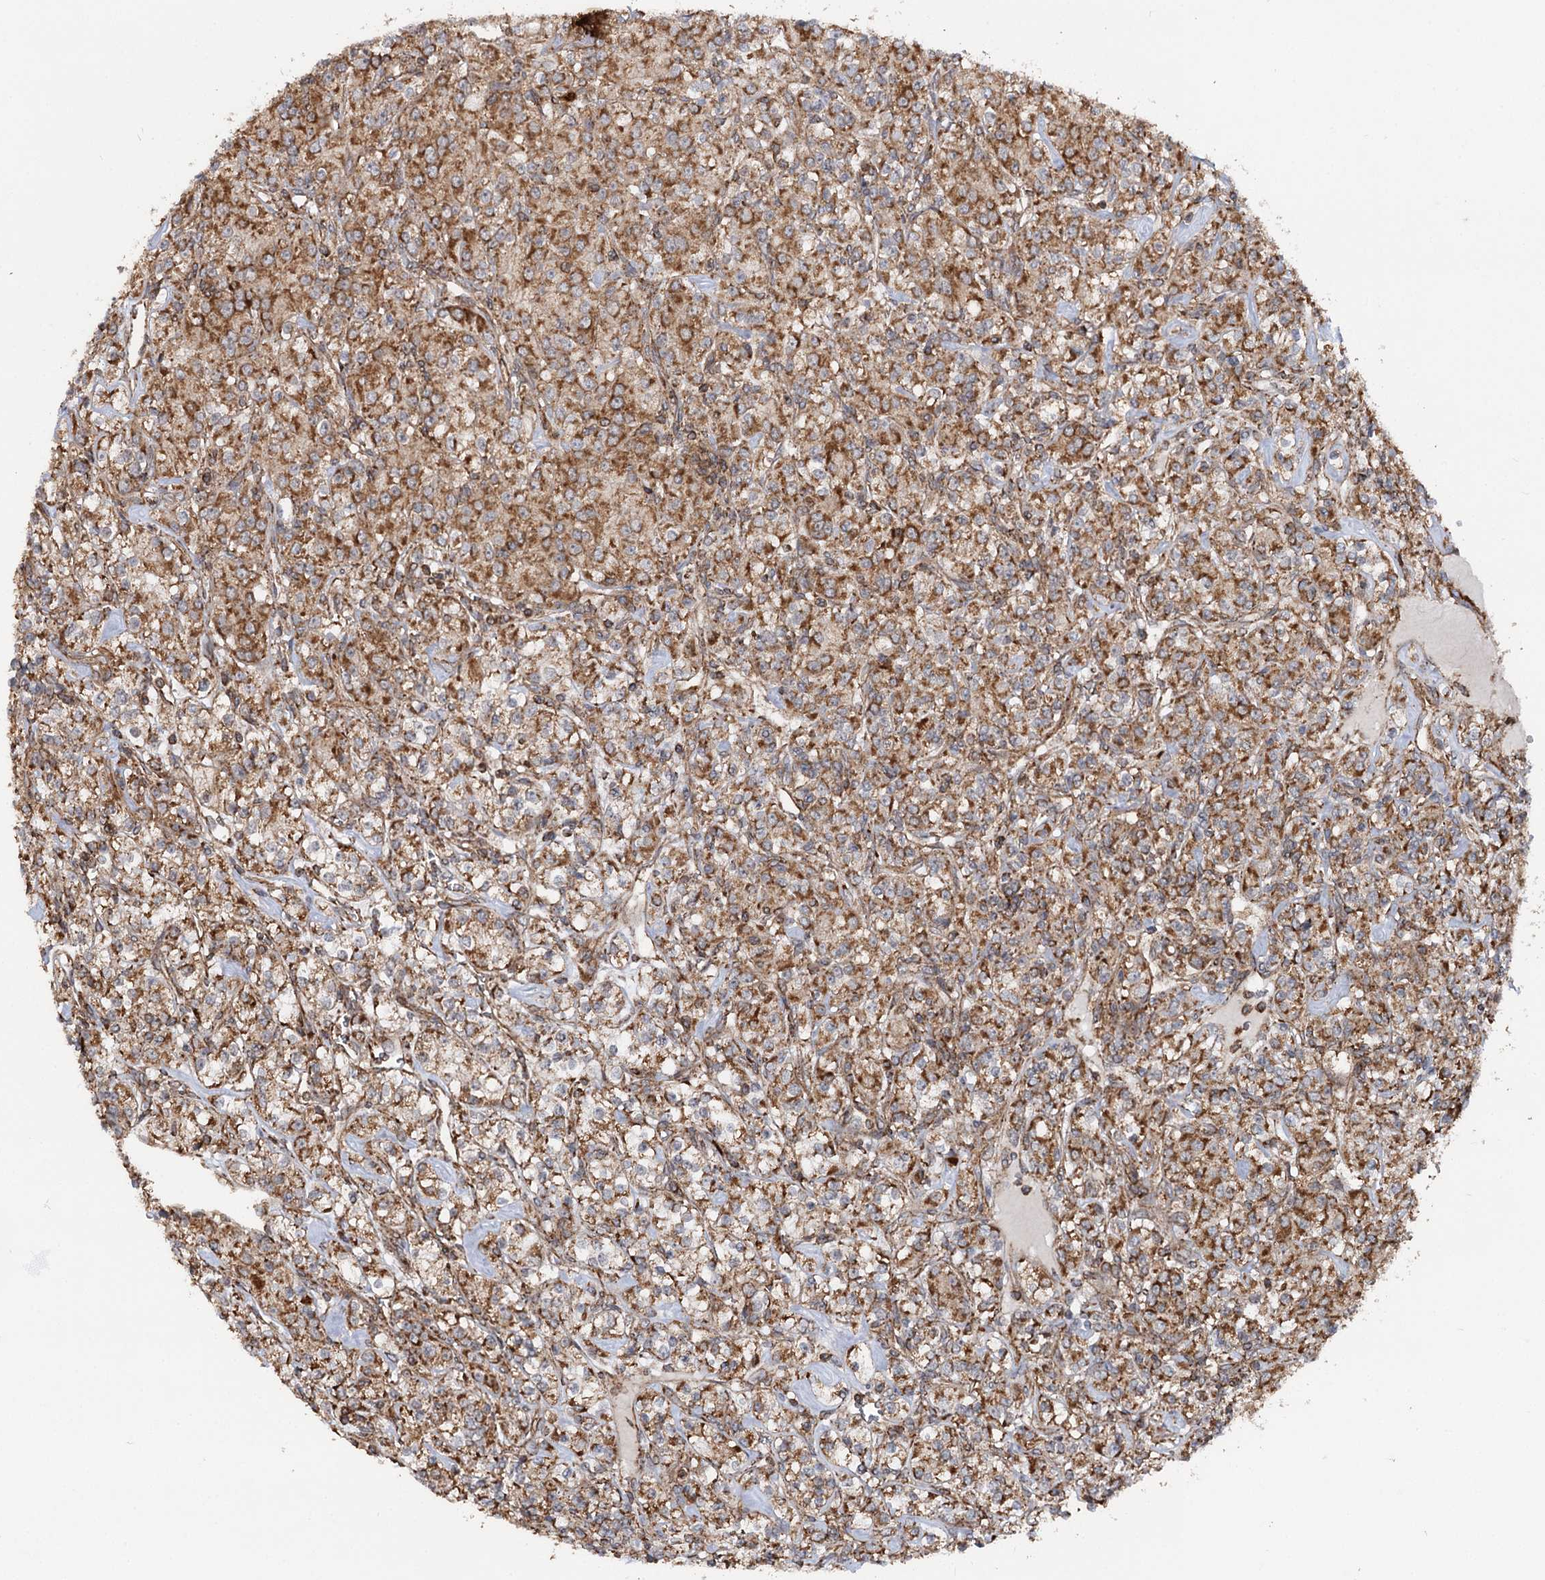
{"staining": {"intensity": "moderate", "quantity": ">75%", "location": "cytoplasmic/membranous"}, "tissue": "renal cancer", "cell_type": "Tumor cells", "image_type": "cancer", "snomed": [{"axis": "morphology", "description": "Adenocarcinoma, NOS"}, {"axis": "topography", "description": "Kidney"}], "caption": "Protein staining of renal adenocarcinoma tissue reveals moderate cytoplasmic/membranous expression in approximately >75% of tumor cells.", "gene": "FGFR1OP2", "patient": {"sex": "male", "age": 77}}